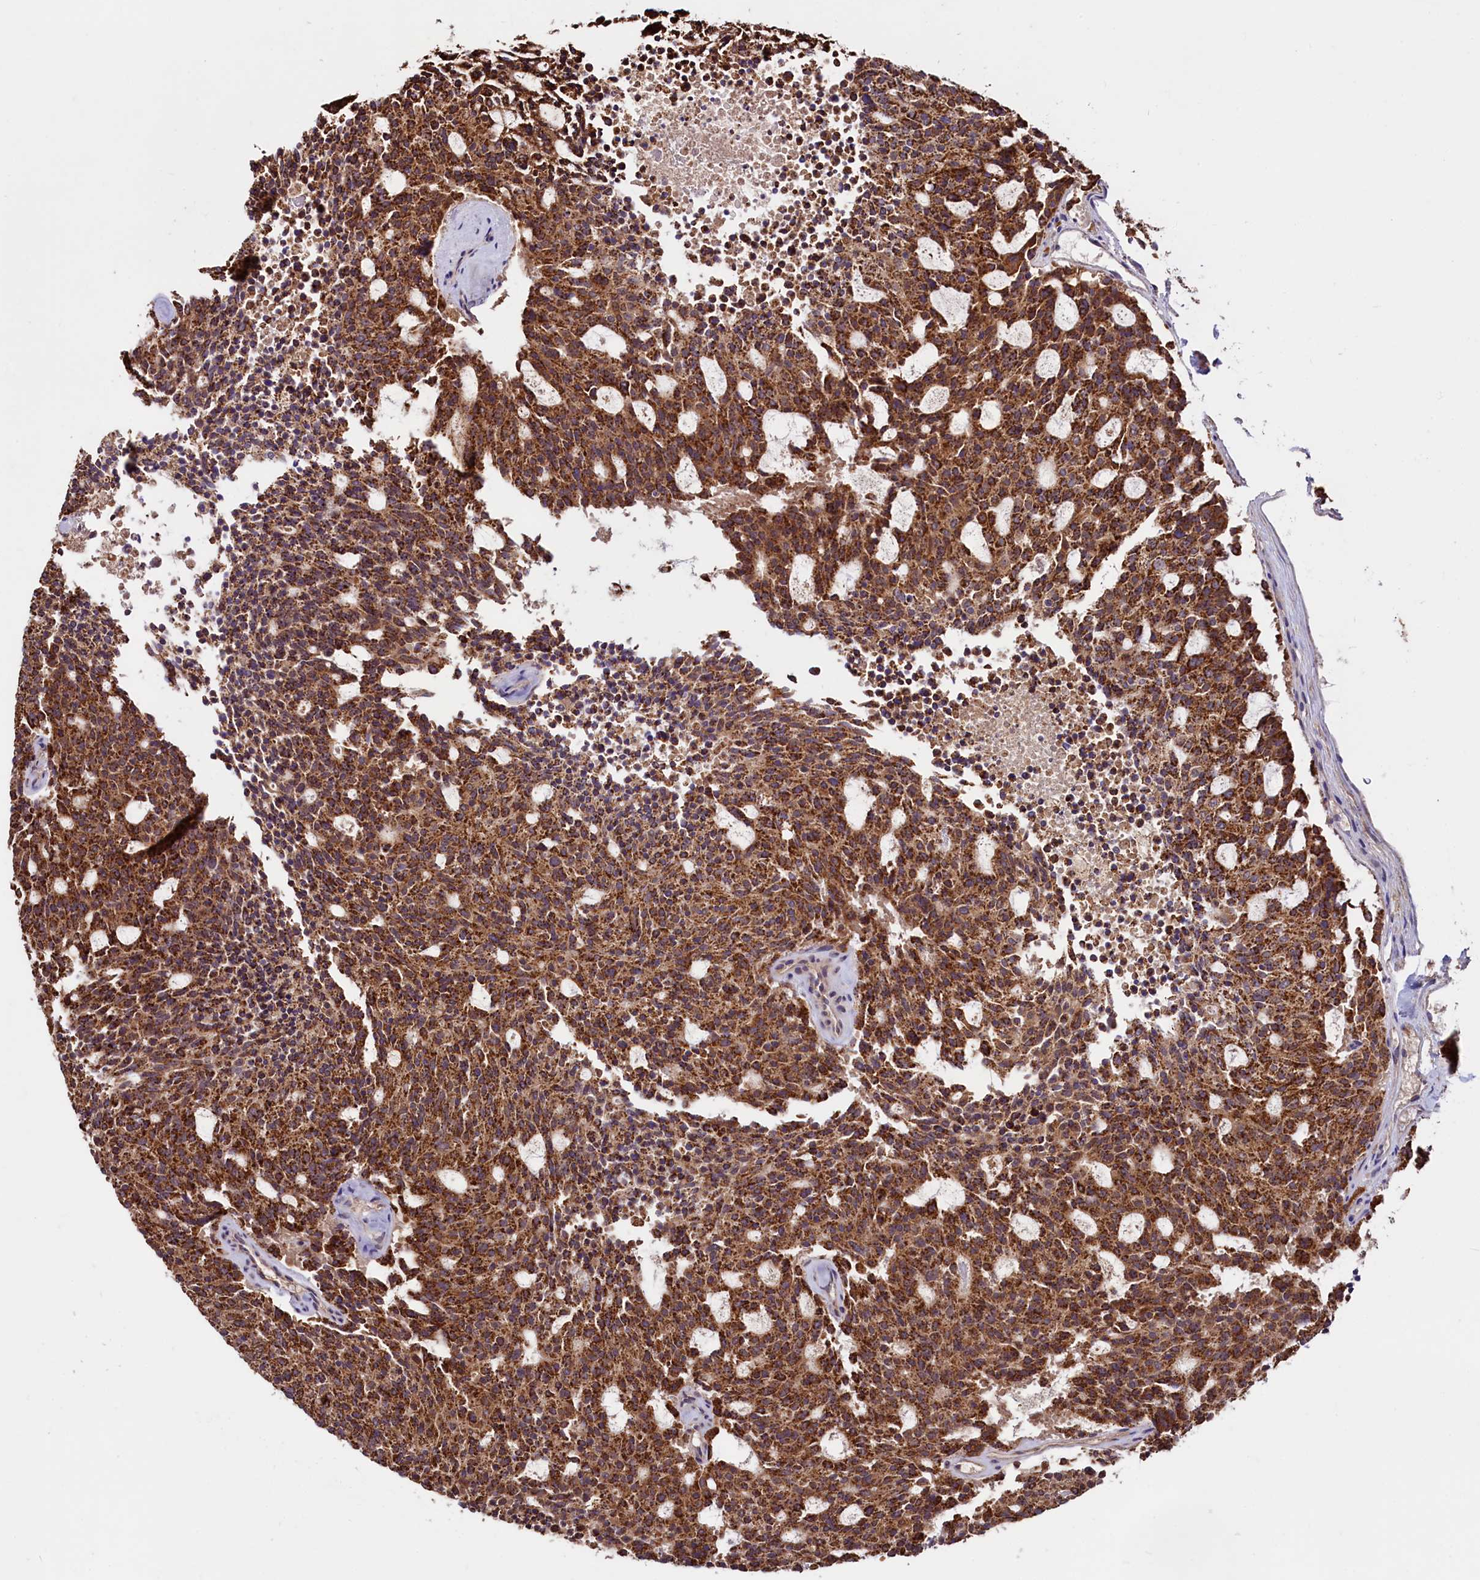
{"staining": {"intensity": "strong", "quantity": ">75%", "location": "cytoplasmic/membranous"}, "tissue": "carcinoid", "cell_type": "Tumor cells", "image_type": "cancer", "snomed": [{"axis": "morphology", "description": "Carcinoid, malignant, NOS"}, {"axis": "topography", "description": "Pancreas"}], "caption": "This image shows carcinoid (malignant) stained with immunohistochemistry (IHC) to label a protein in brown. The cytoplasmic/membranous of tumor cells show strong positivity for the protein. Nuclei are counter-stained blue.", "gene": "STARD5", "patient": {"sex": "female", "age": 54}}